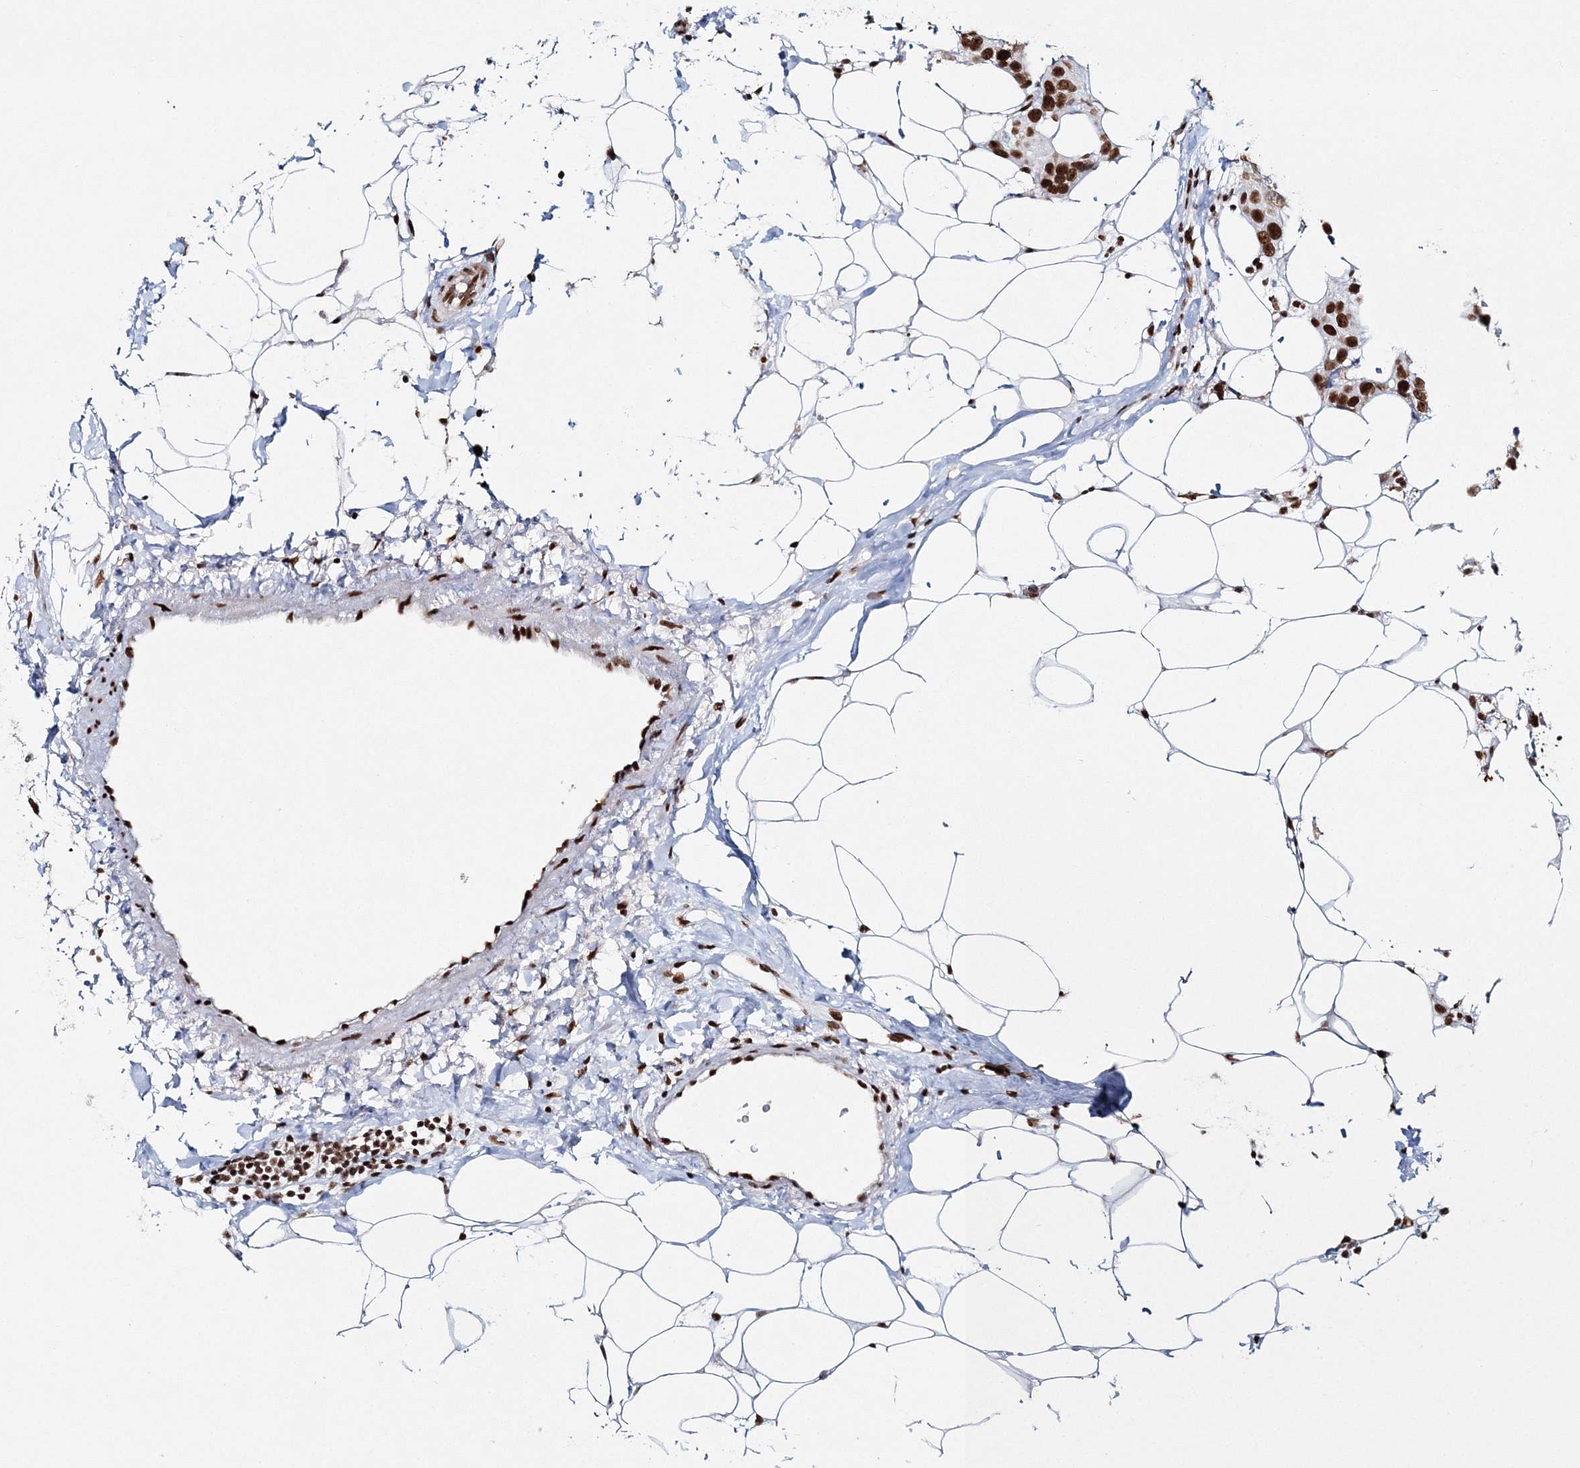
{"staining": {"intensity": "strong", "quantity": ">75%", "location": "nuclear"}, "tissue": "breast cancer", "cell_type": "Tumor cells", "image_type": "cancer", "snomed": [{"axis": "morphology", "description": "Normal tissue, NOS"}, {"axis": "morphology", "description": "Duct carcinoma"}, {"axis": "topography", "description": "Breast"}], "caption": "An image showing strong nuclear staining in about >75% of tumor cells in breast cancer, as visualized by brown immunohistochemical staining.", "gene": "QRICH1", "patient": {"sex": "female", "age": 39}}